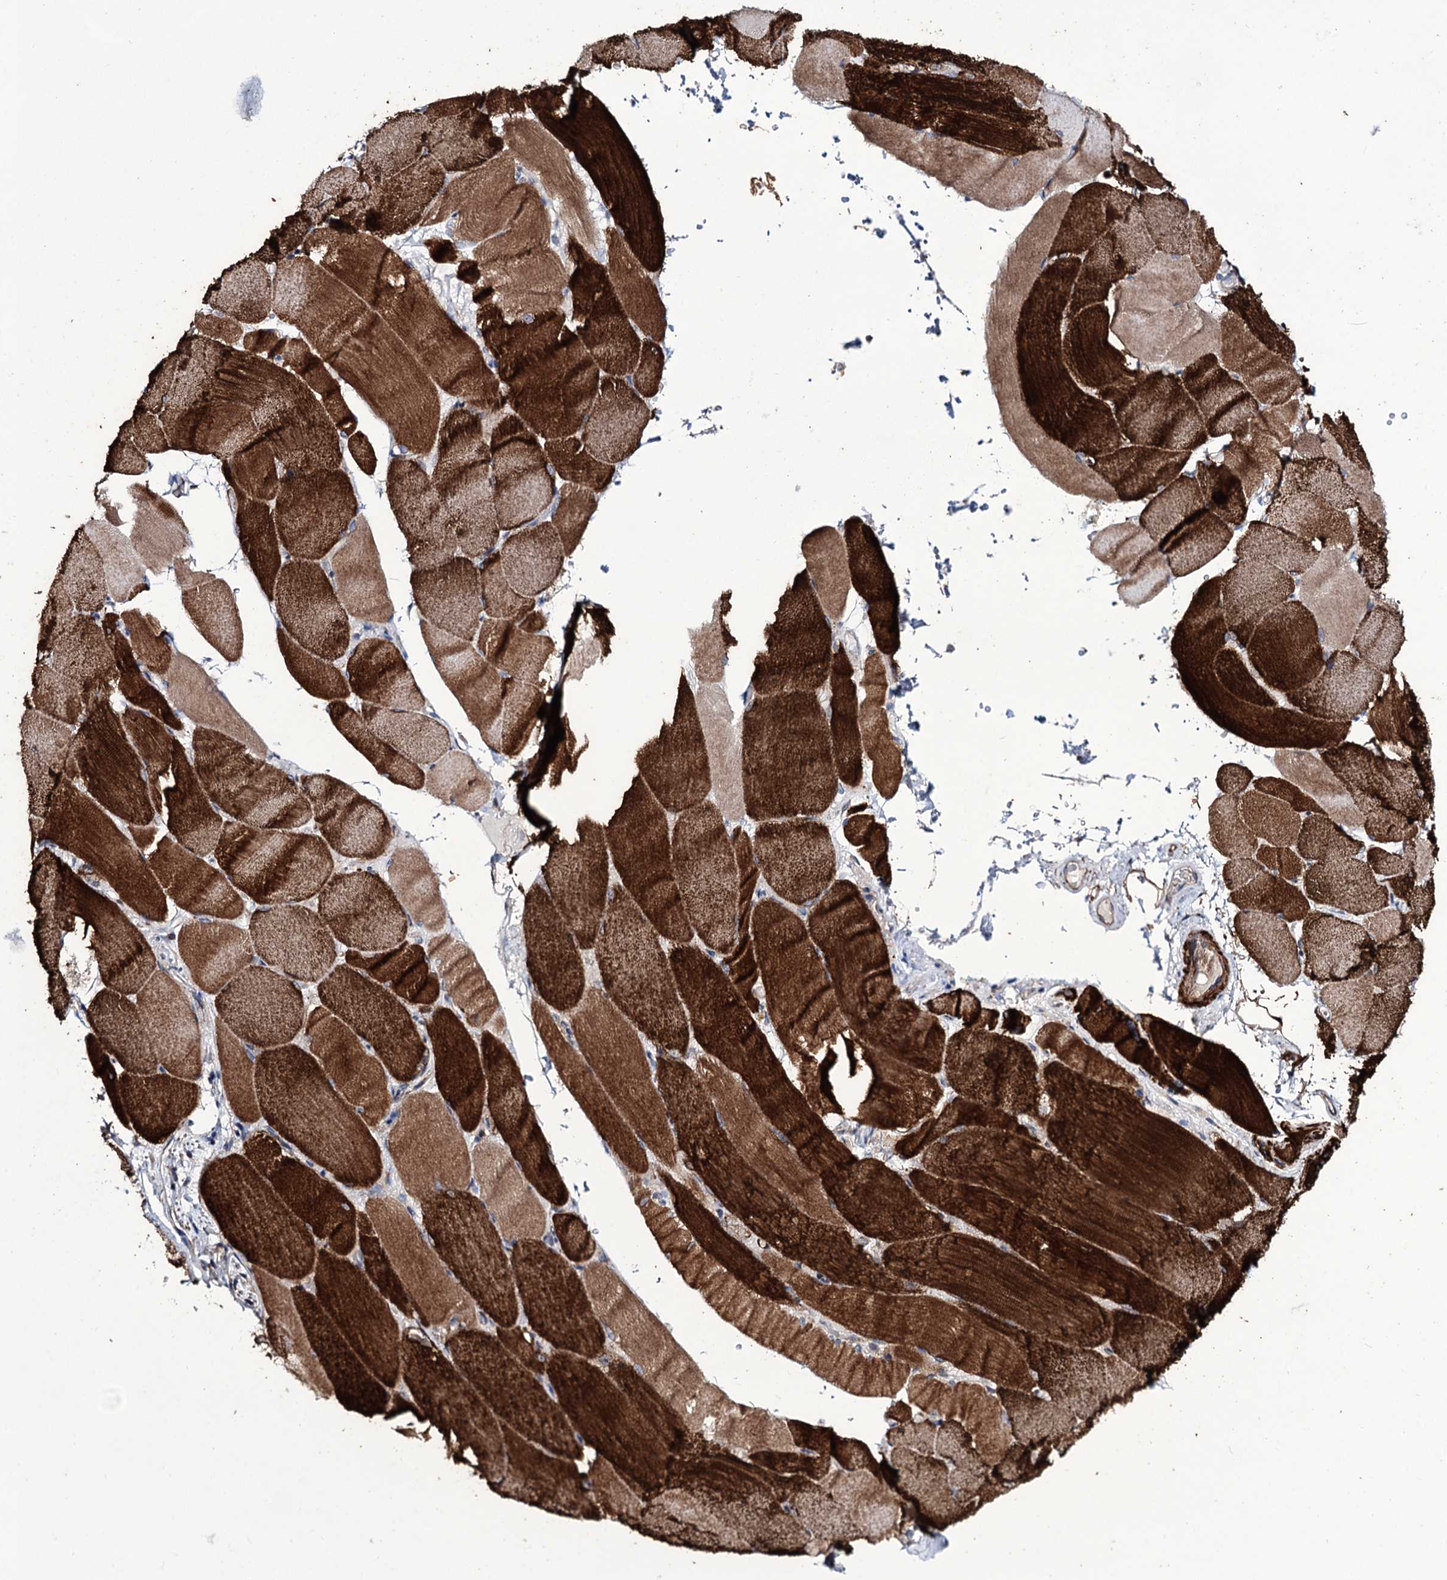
{"staining": {"intensity": "strong", "quantity": ">75%", "location": "cytoplasmic/membranous"}, "tissue": "skeletal muscle", "cell_type": "Myocytes", "image_type": "normal", "snomed": [{"axis": "morphology", "description": "Normal tissue, NOS"}, {"axis": "topography", "description": "Skeletal muscle"}, {"axis": "topography", "description": "Parathyroid gland"}], "caption": "Immunohistochemistry image of benign skeletal muscle: human skeletal muscle stained using immunohistochemistry shows high levels of strong protein expression localized specifically in the cytoplasmic/membranous of myocytes, appearing as a cytoplasmic/membranous brown color.", "gene": "TUBGCP5", "patient": {"sex": "female", "age": 37}}